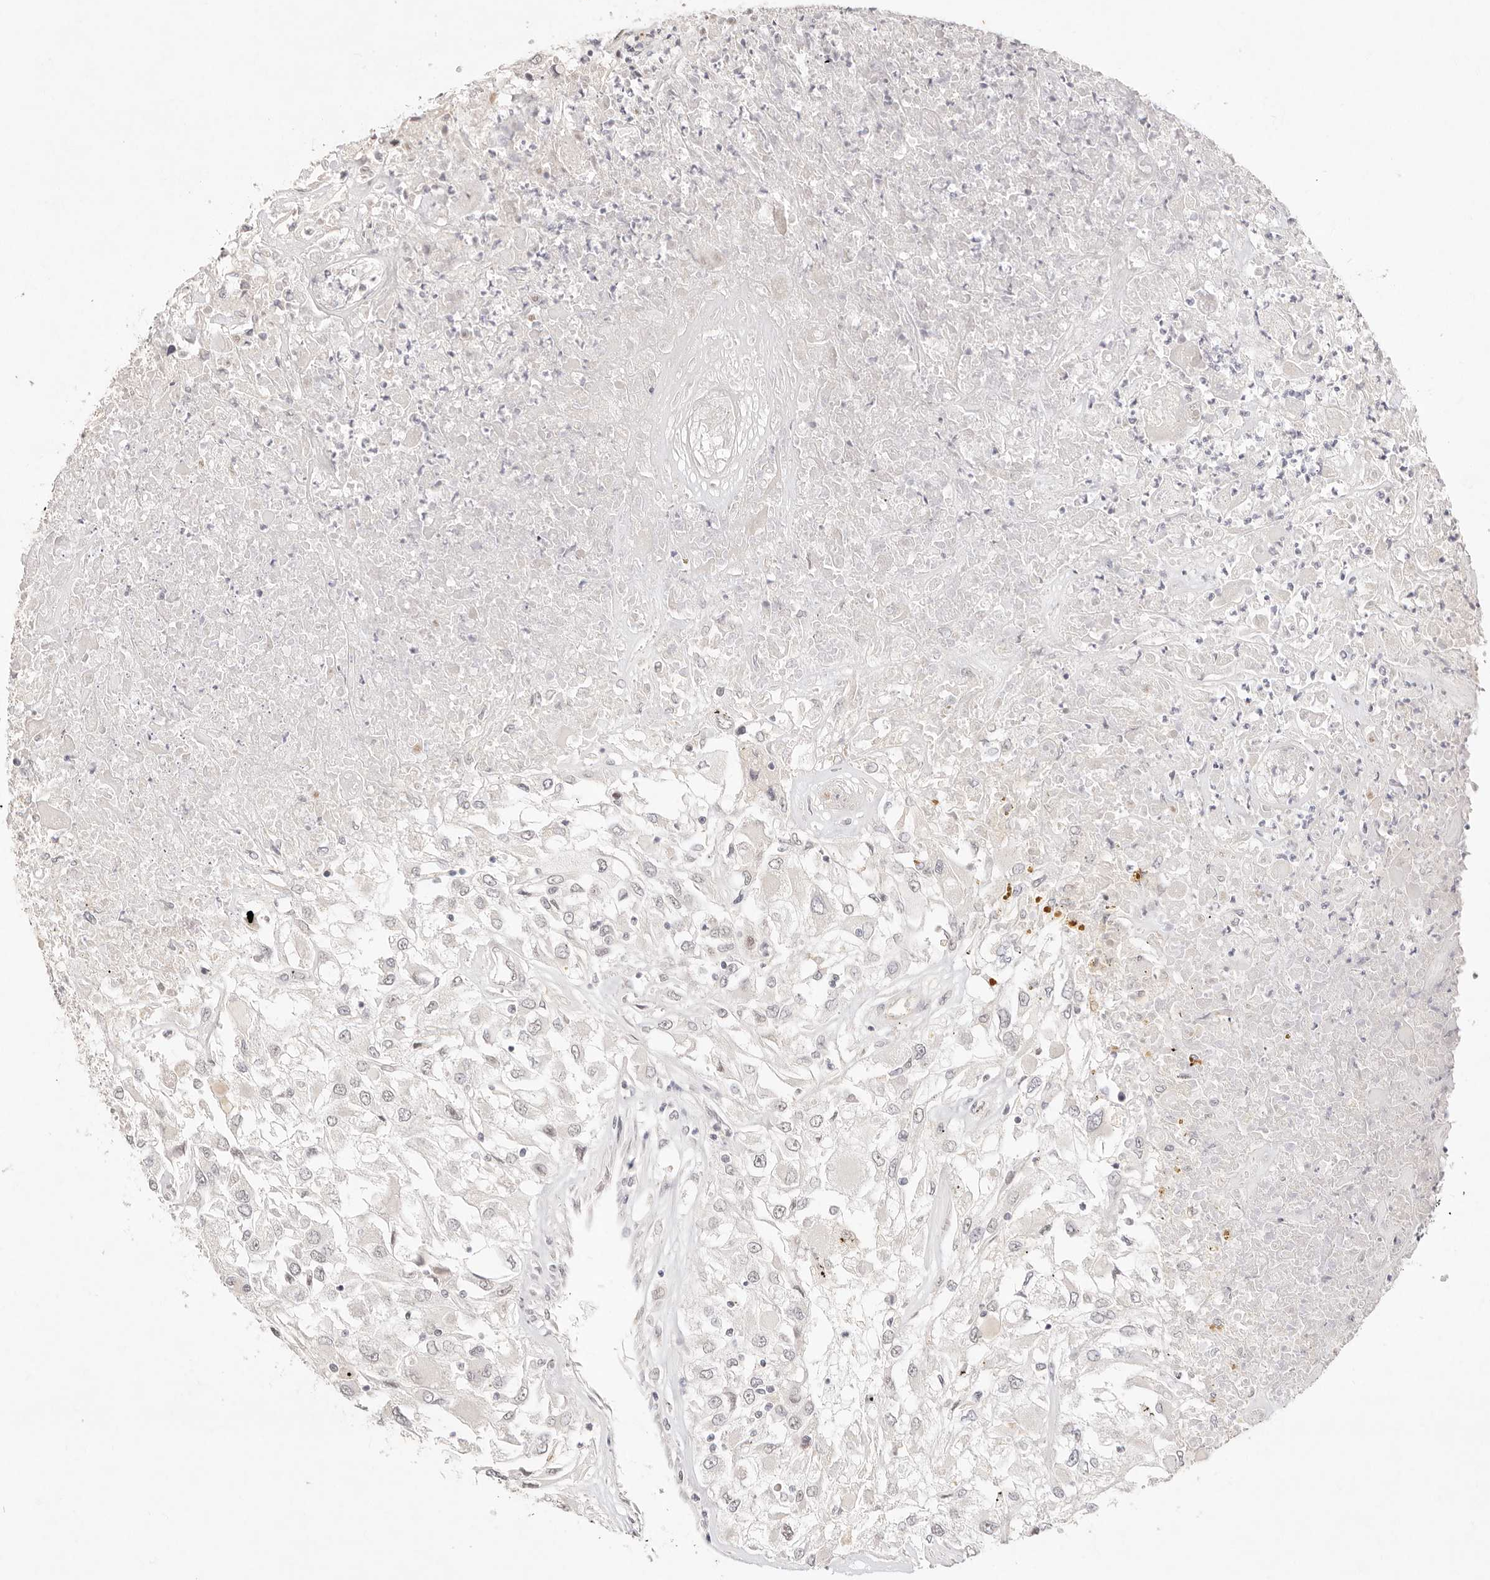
{"staining": {"intensity": "negative", "quantity": "none", "location": "none"}, "tissue": "renal cancer", "cell_type": "Tumor cells", "image_type": "cancer", "snomed": [{"axis": "morphology", "description": "Adenocarcinoma, NOS"}, {"axis": "topography", "description": "Kidney"}], "caption": "Immunohistochemistry (IHC) of human renal adenocarcinoma reveals no positivity in tumor cells.", "gene": "GPR156", "patient": {"sex": "female", "age": 52}}